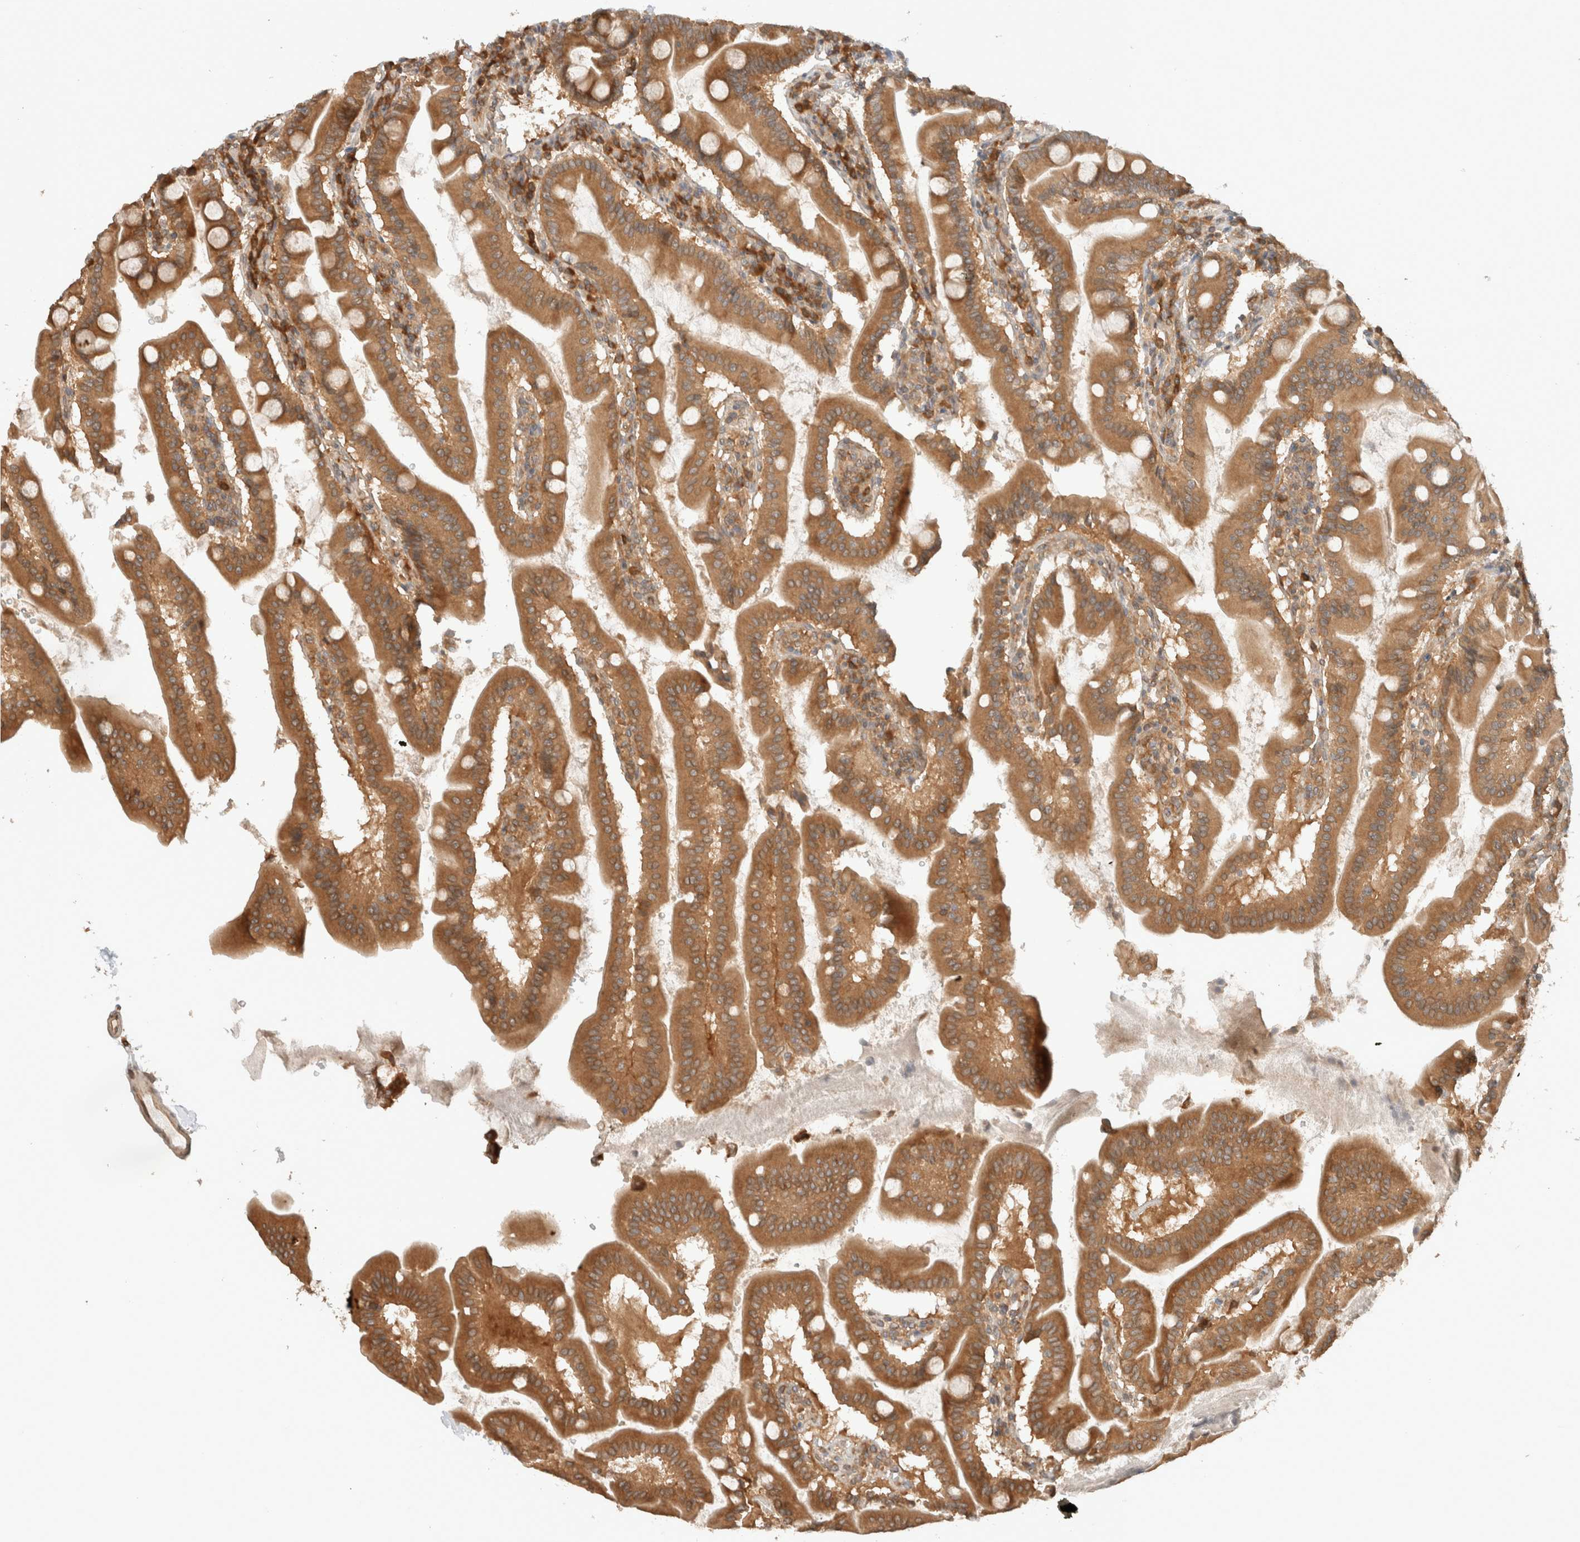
{"staining": {"intensity": "moderate", "quantity": ">75%", "location": "cytoplasmic/membranous"}, "tissue": "duodenum", "cell_type": "Glandular cells", "image_type": "normal", "snomed": [{"axis": "morphology", "description": "Normal tissue, NOS"}, {"axis": "morphology", "description": "Adenocarcinoma, NOS"}, {"axis": "topography", "description": "Pancreas"}, {"axis": "topography", "description": "Duodenum"}], "caption": "Immunohistochemical staining of unremarkable duodenum demonstrates moderate cytoplasmic/membranous protein staining in about >75% of glandular cells.", "gene": "ARFGEF2", "patient": {"sex": "male", "age": 50}}